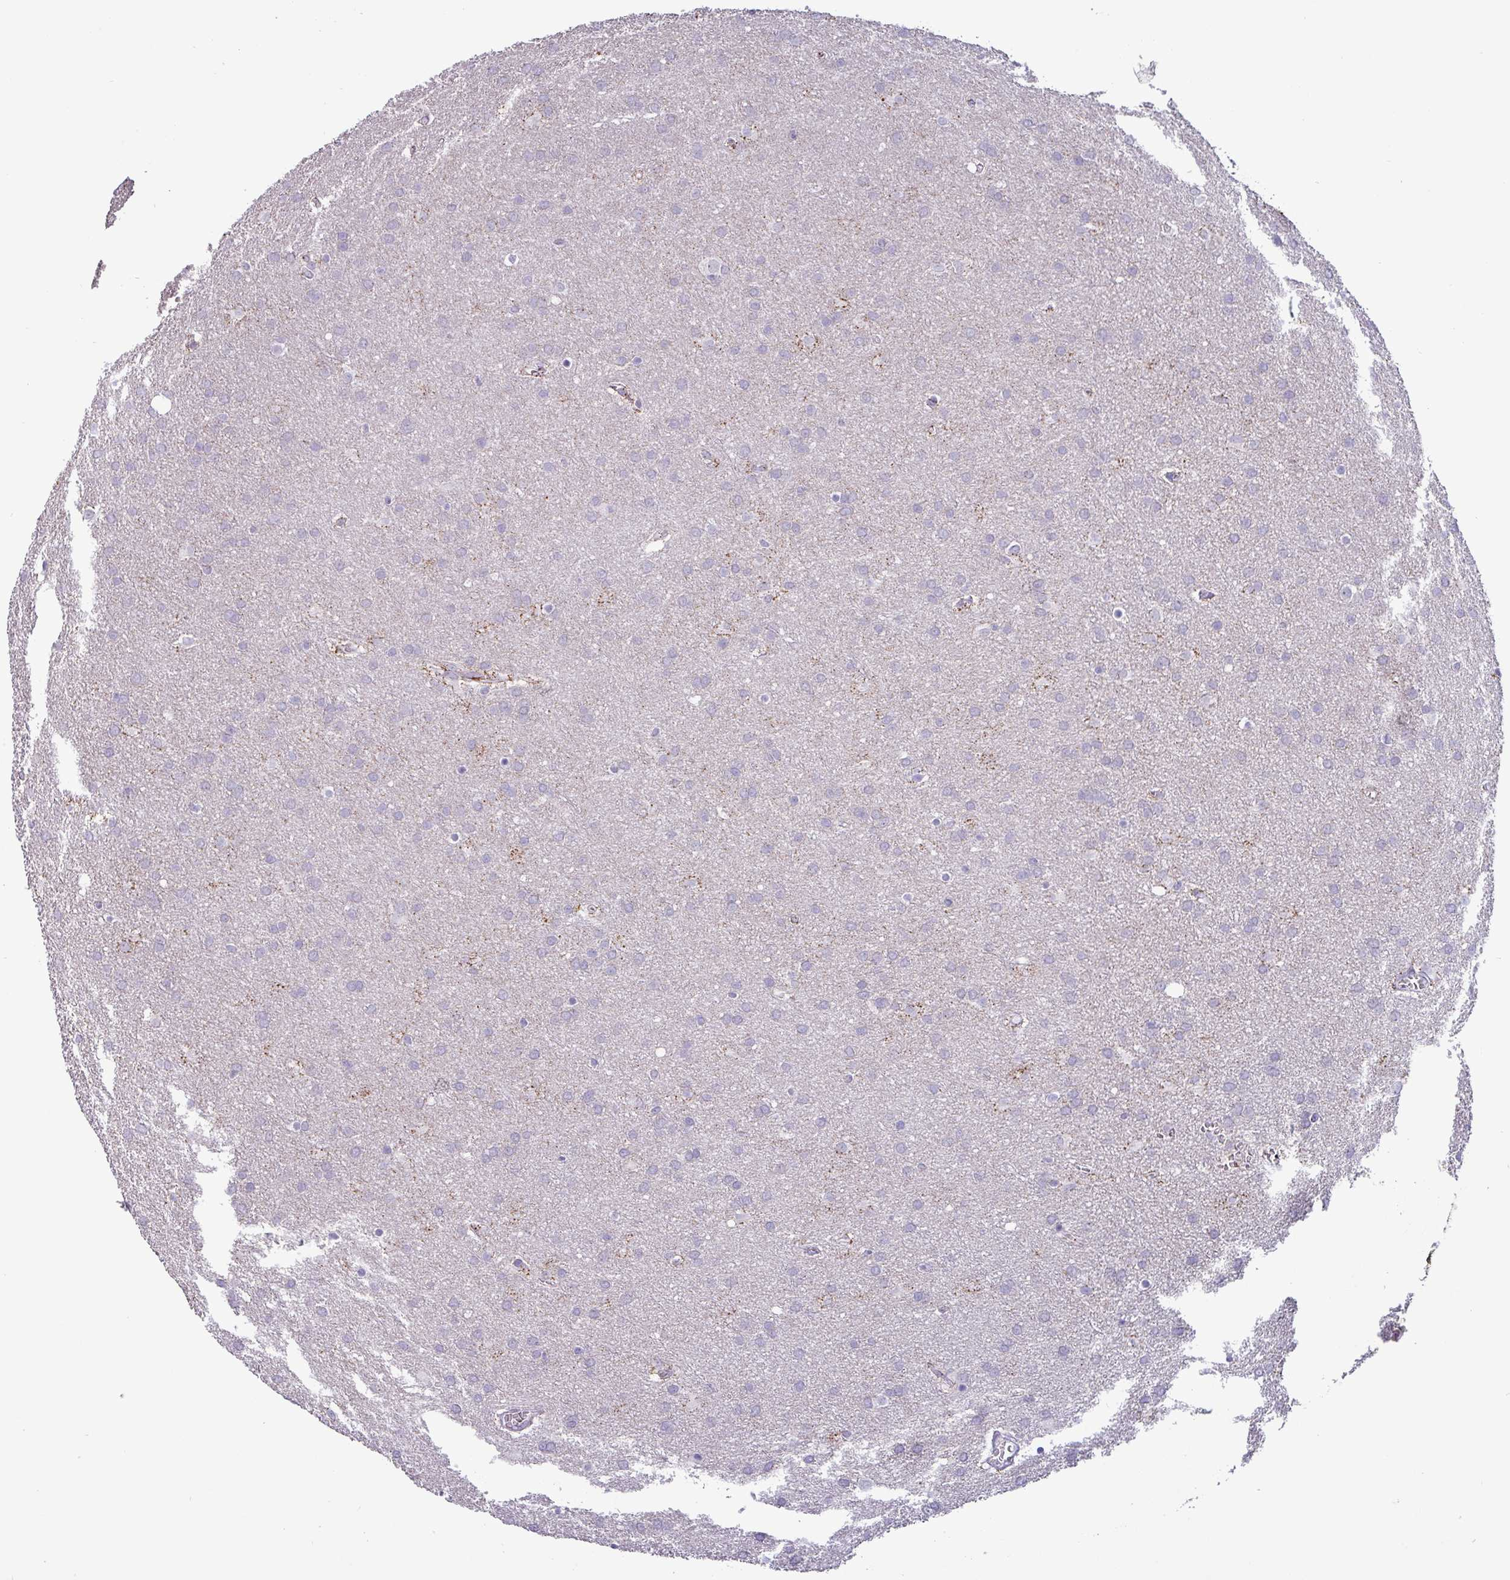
{"staining": {"intensity": "negative", "quantity": "none", "location": "none"}, "tissue": "glioma", "cell_type": "Tumor cells", "image_type": "cancer", "snomed": [{"axis": "morphology", "description": "Glioma, malignant, Low grade"}, {"axis": "topography", "description": "Brain"}], "caption": "Malignant glioma (low-grade) stained for a protein using immunohistochemistry demonstrates no positivity tumor cells.", "gene": "PLIN2", "patient": {"sex": "female", "age": 32}}